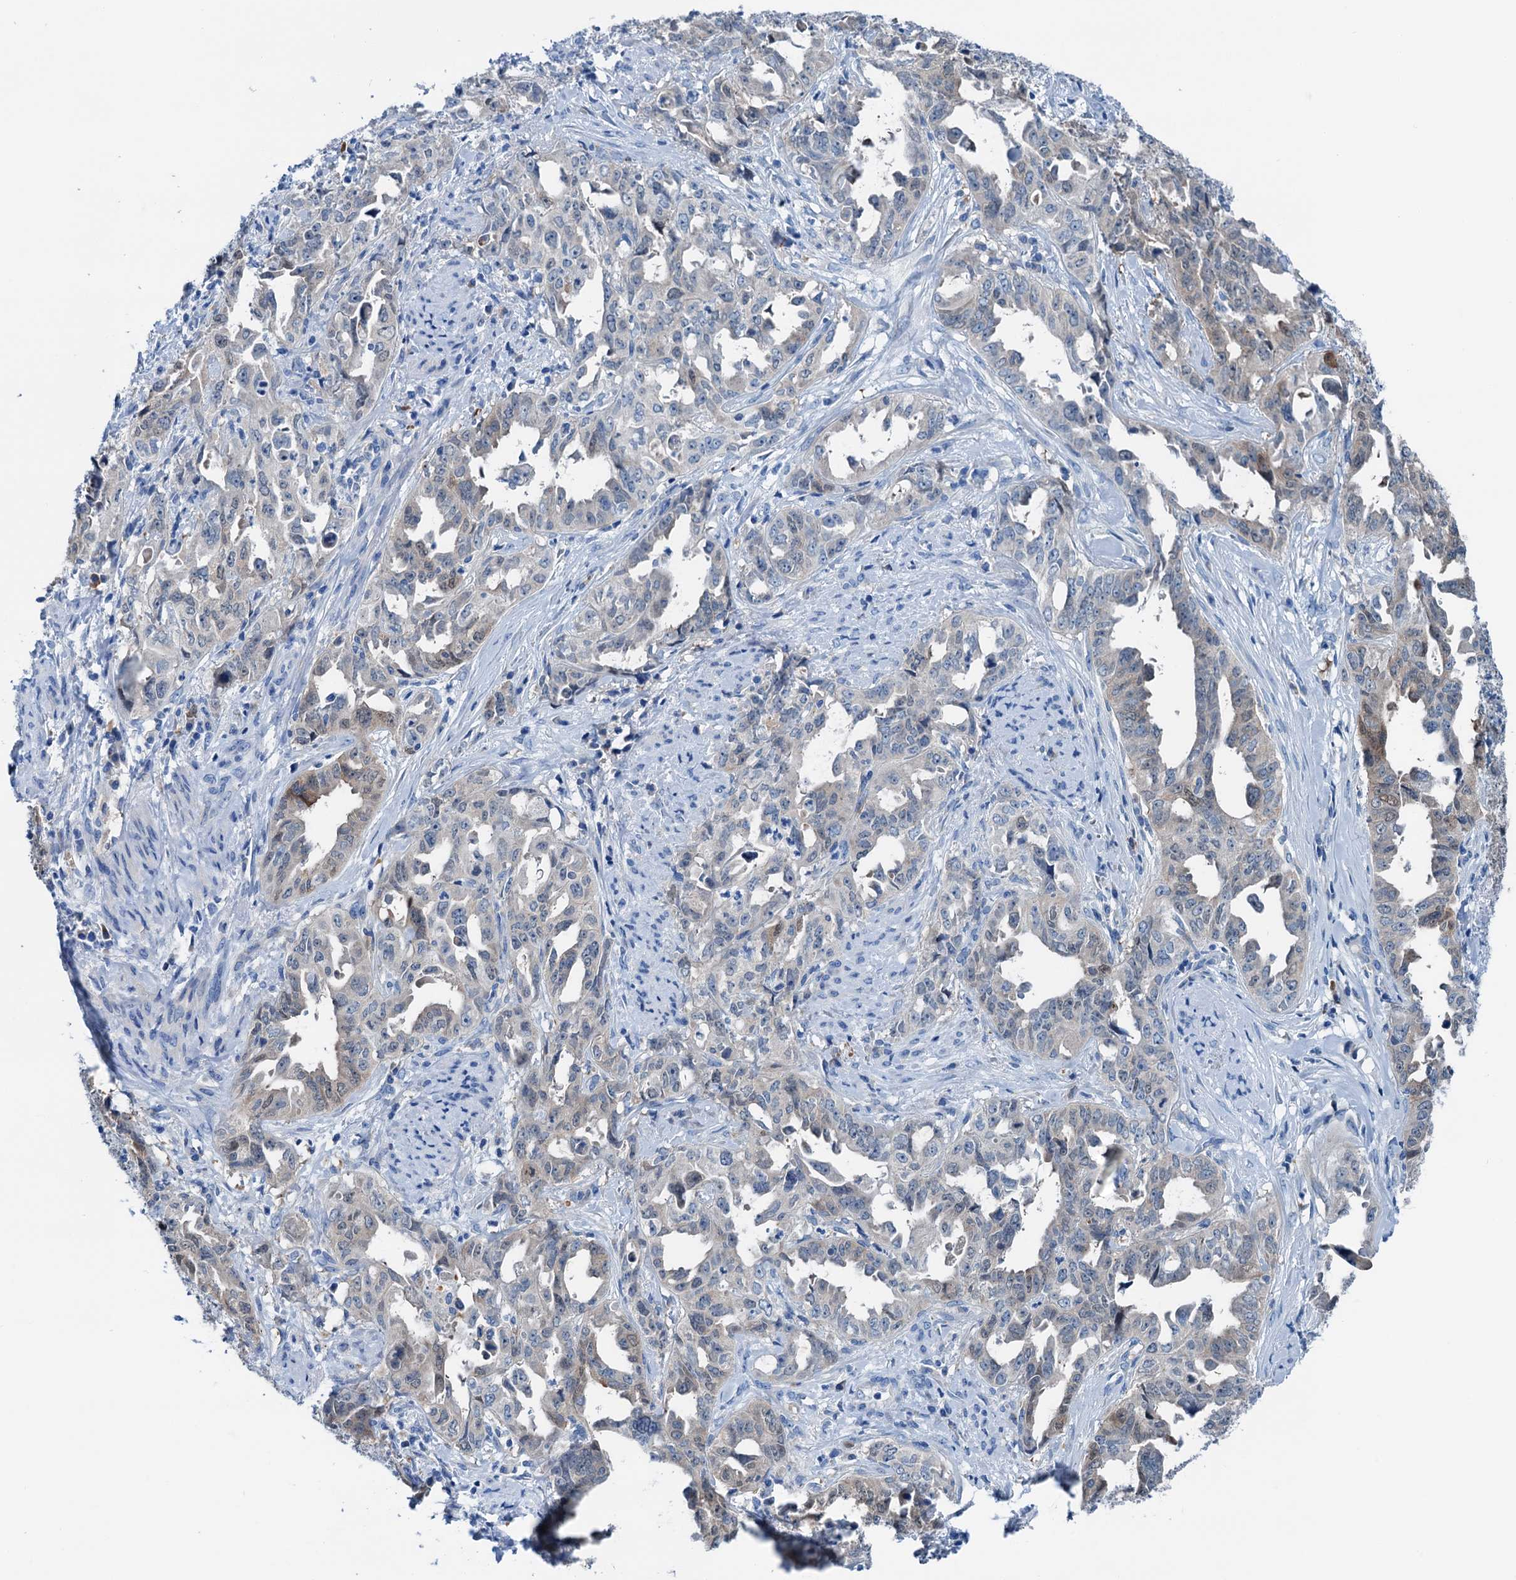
{"staining": {"intensity": "weak", "quantity": "<25%", "location": "cytoplasmic/membranous"}, "tissue": "endometrial cancer", "cell_type": "Tumor cells", "image_type": "cancer", "snomed": [{"axis": "morphology", "description": "Adenocarcinoma, NOS"}, {"axis": "topography", "description": "Endometrium"}], "caption": "This is a image of immunohistochemistry staining of endometrial adenocarcinoma, which shows no positivity in tumor cells.", "gene": "C1QTNF4", "patient": {"sex": "female", "age": 65}}